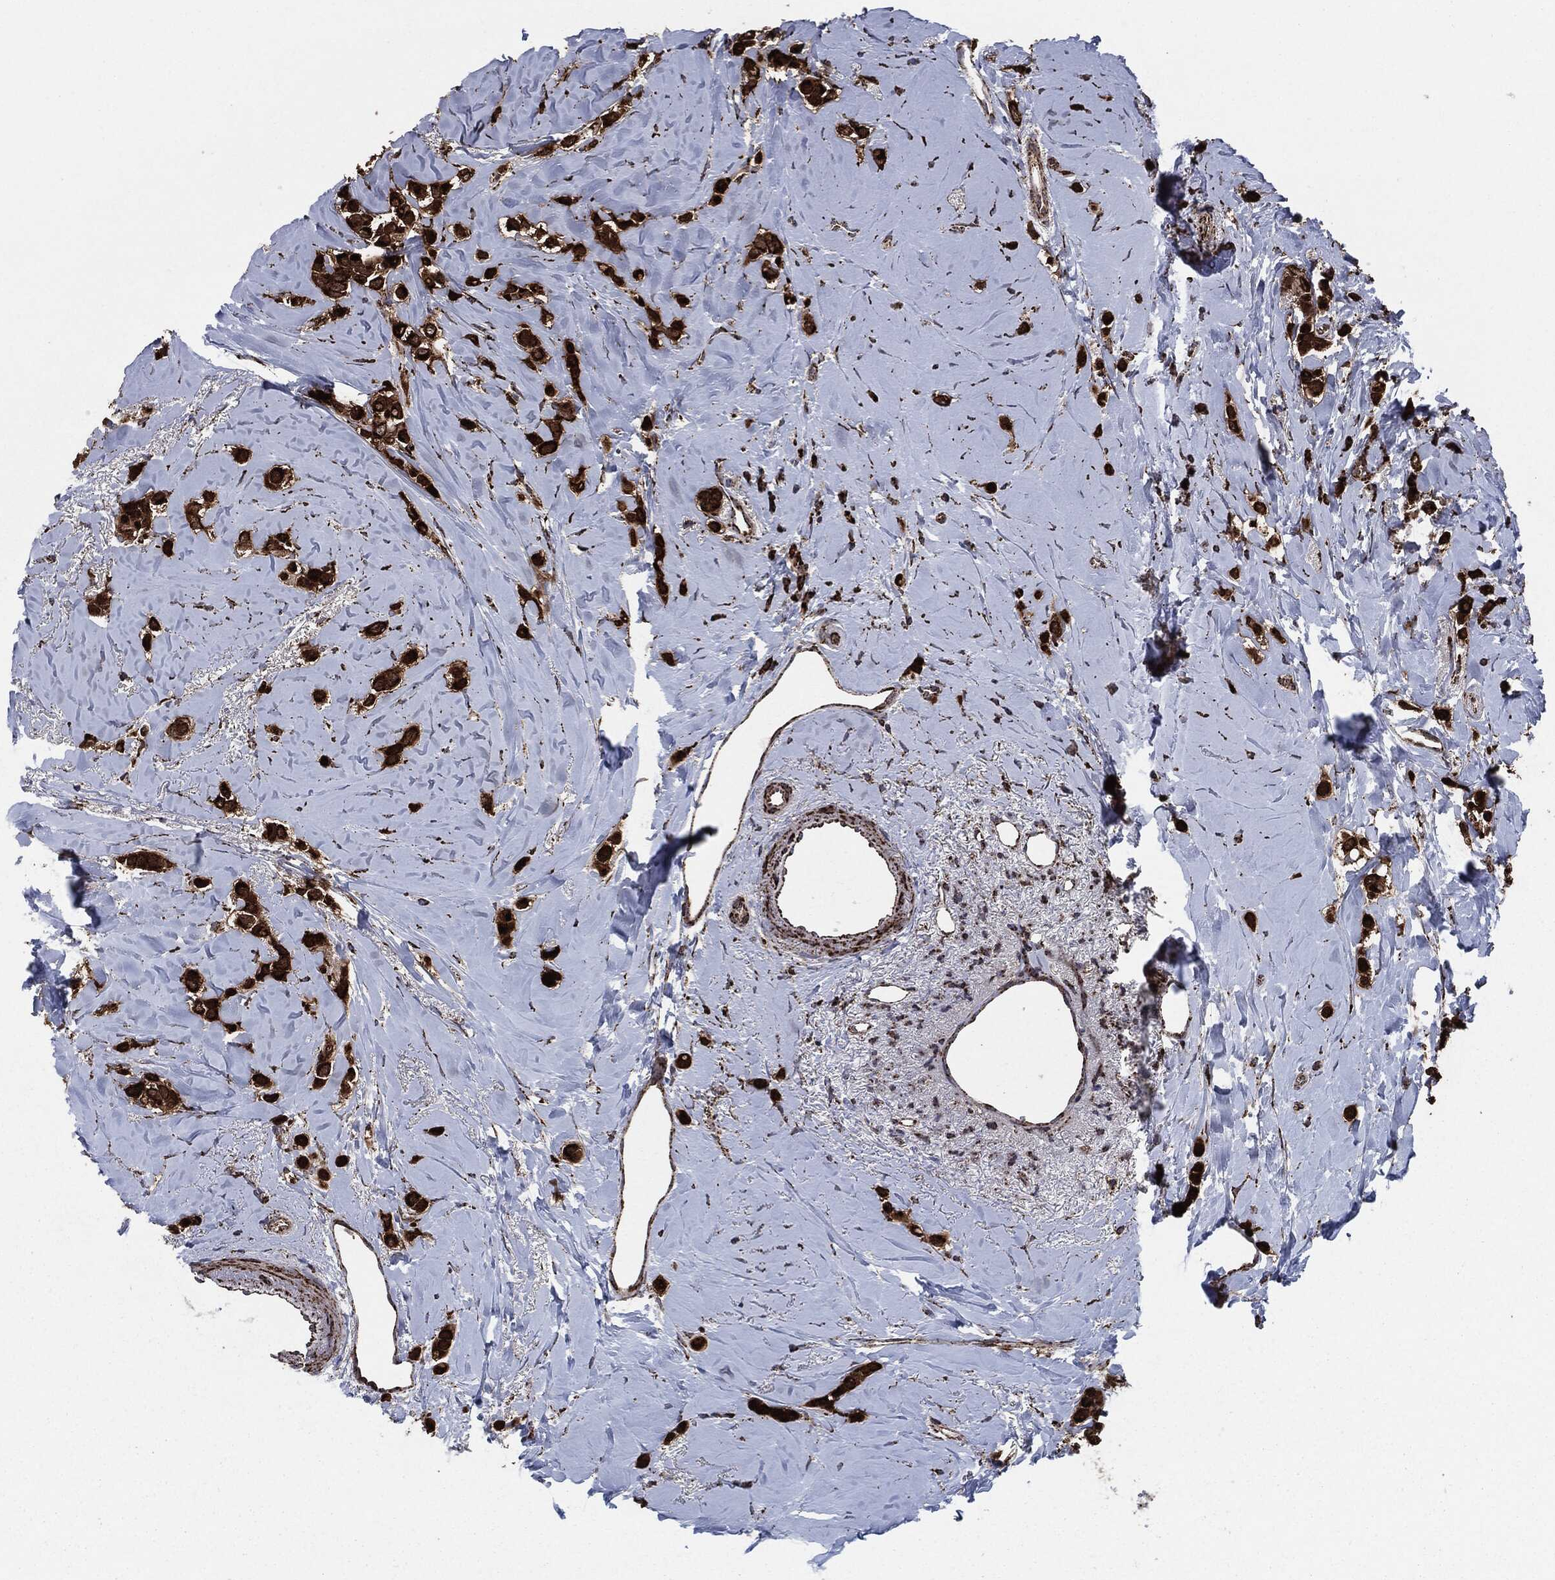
{"staining": {"intensity": "strong", "quantity": ">75%", "location": "cytoplasmic/membranous"}, "tissue": "breast cancer", "cell_type": "Tumor cells", "image_type": "cancer", "snomed": [{"axis": "morphology", "description": "Lobular carcinoma"}, {"axis": "topography", "description": "Breast"}], "caption": "Human lobular carcinoma (breast) stained for a protein (brown) demonstrates strong cytoplasmic/membranous positive expression in about >75% of tumor cells.", "gene": "FH", "patient": {"sex": "female", "age": 66}}